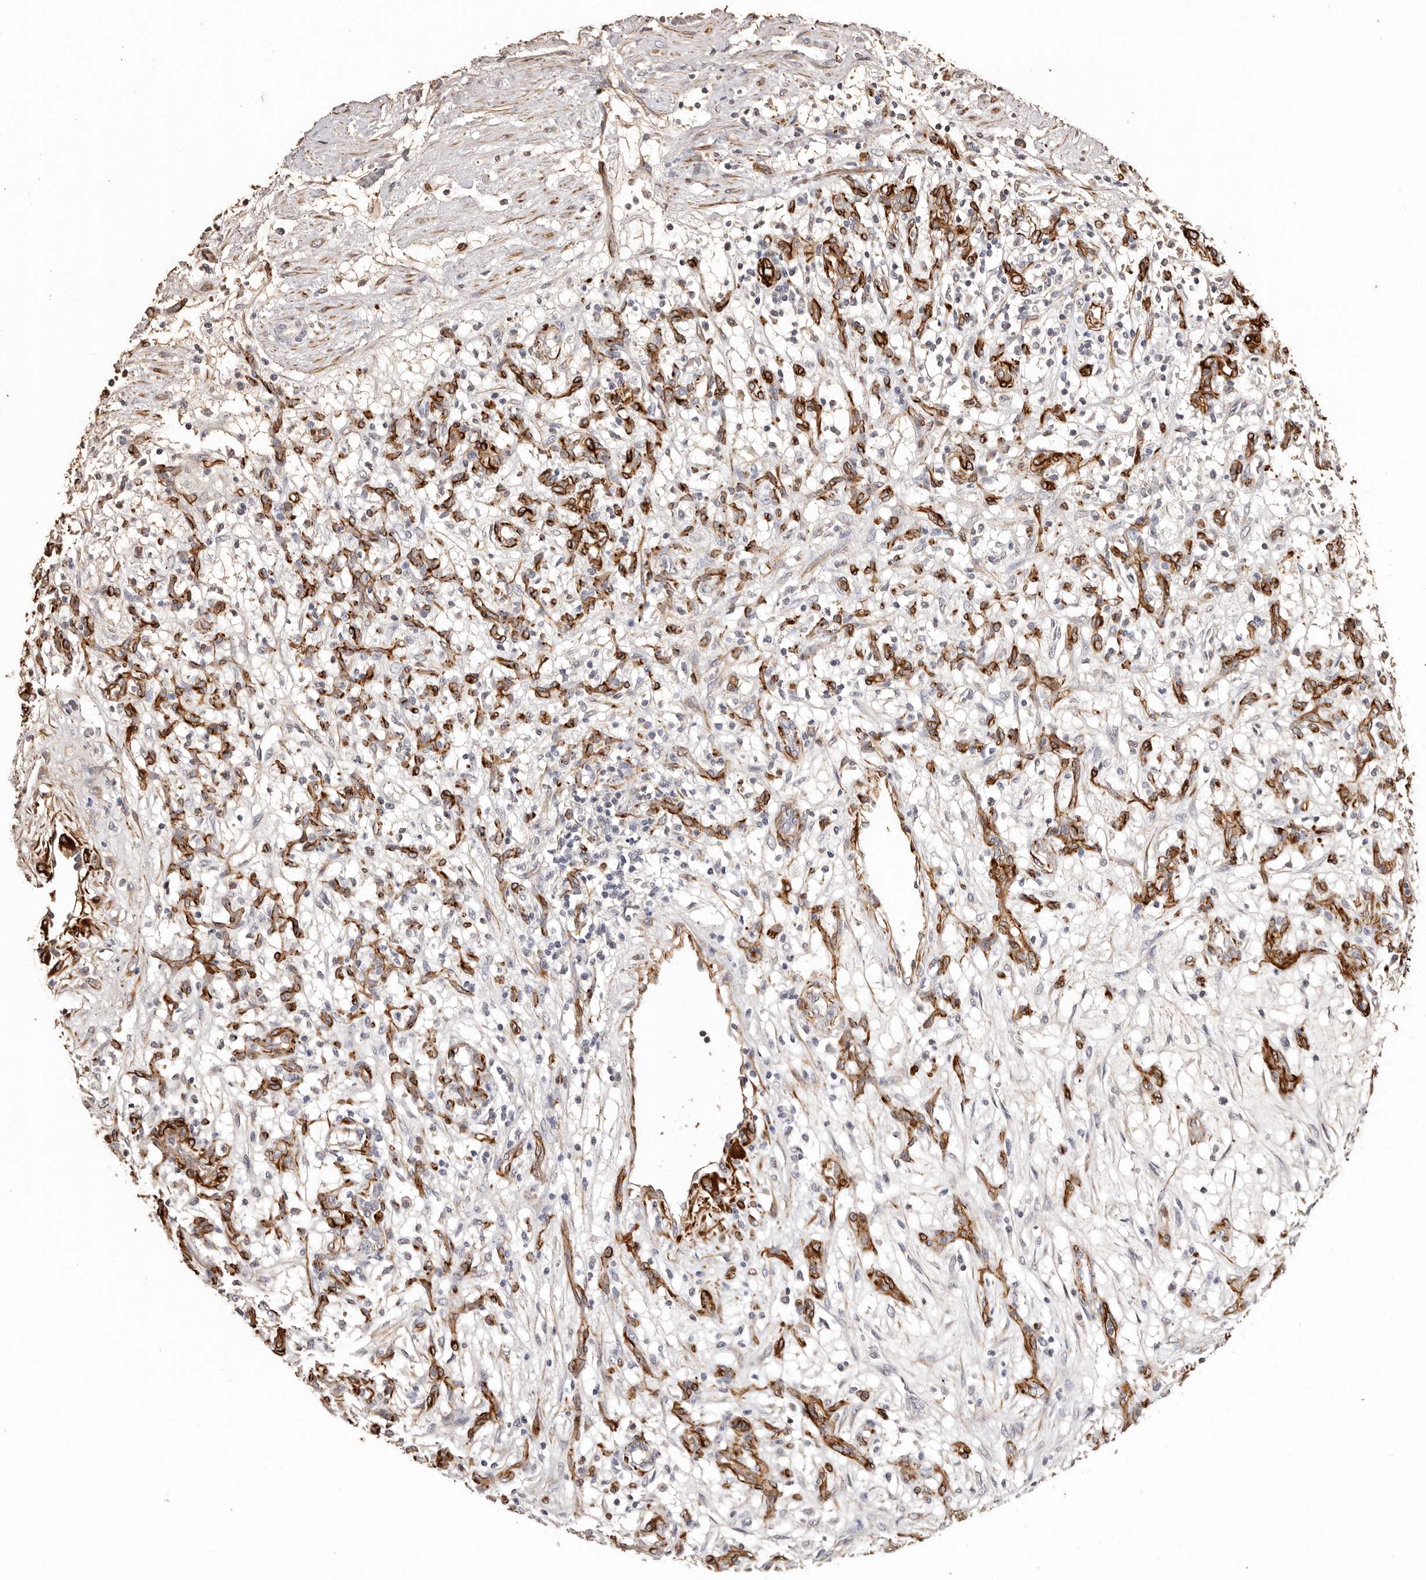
{"staining": {"intensity": "negative", "quantity": "none", "location": "none"}, "tissue": "renal cancer", "cell_type": "Tumor cells", "image_type": "cancer", "snomed": [{"axis": "morphology", "description": "Adenocarcinoma, NOS"}, {"axis": "topography", "description": "Kidney"}], "caption": "The immunohistochemistry (IHC) photomicrograph has no significant staining in tumor cells of adenocarcinoma (renal) tissue. (DAB immunohistochemistry with hematoxylin counter stain).", "gene": "ZNF557", "patient": {"sex": "female", "age": 57}}